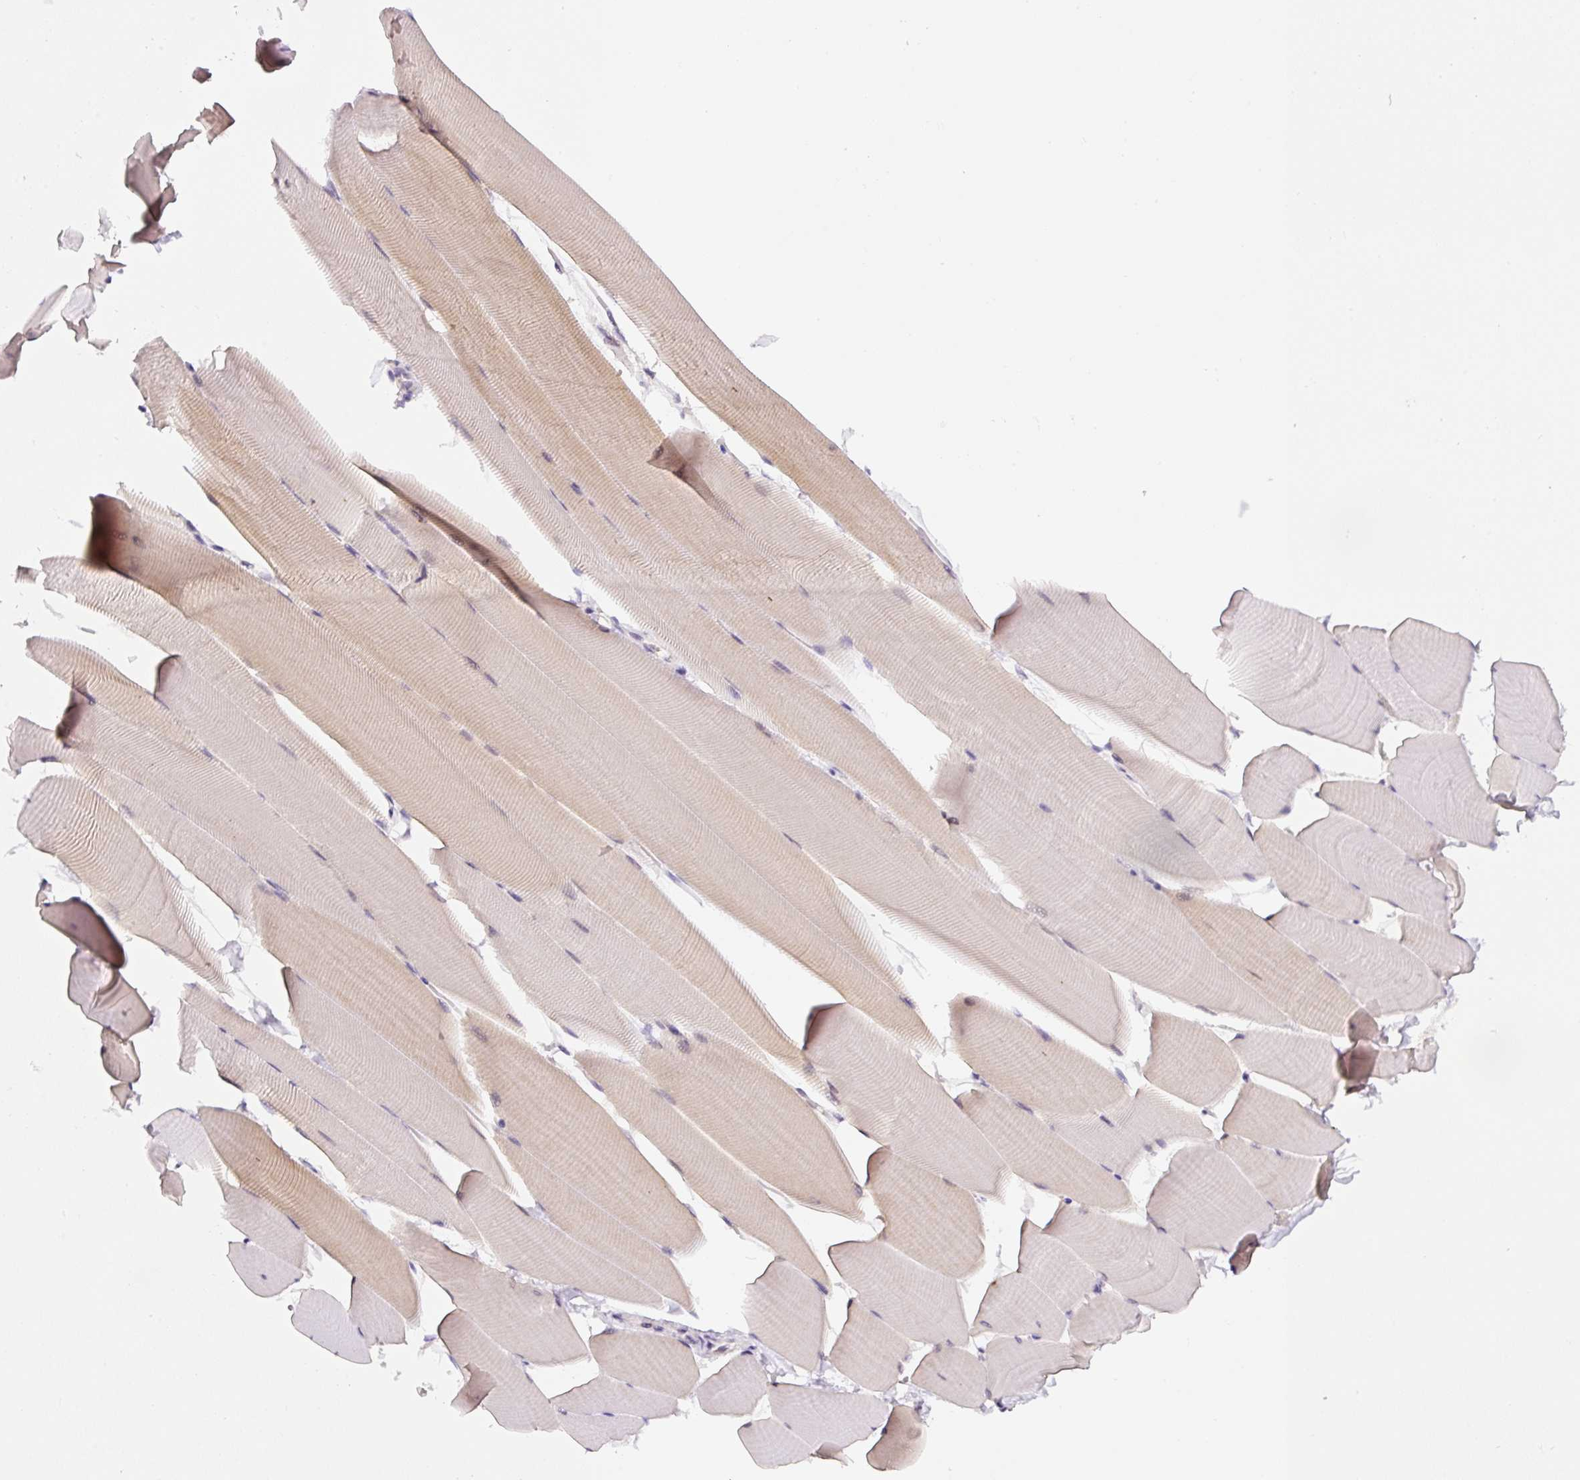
{"staining": {"intensity": "moderate", "quantity": "<25%", "location": "cytoplasmic/membranous"}, "tissue": "skeletal muscle", "cell_type": "Myocytes", "image_type": "normal", "snomed": [{"axis": "morphology", "description": "Normal tissue, NOS"}, {"axis": "topography", "description": "Skeletal muscle"}], "caption": "Myocytes reveal low levels of moderate cytoplasmic/membranous staining in about <25% of cells in unremarkable human skeletal muscle. (Stains: DAB in brown, nuclei in blue, Microscopy: brightfield microscopy at high magnification).", "gene": "PCK2", "patient": {"sex": "male", "age": 25}}